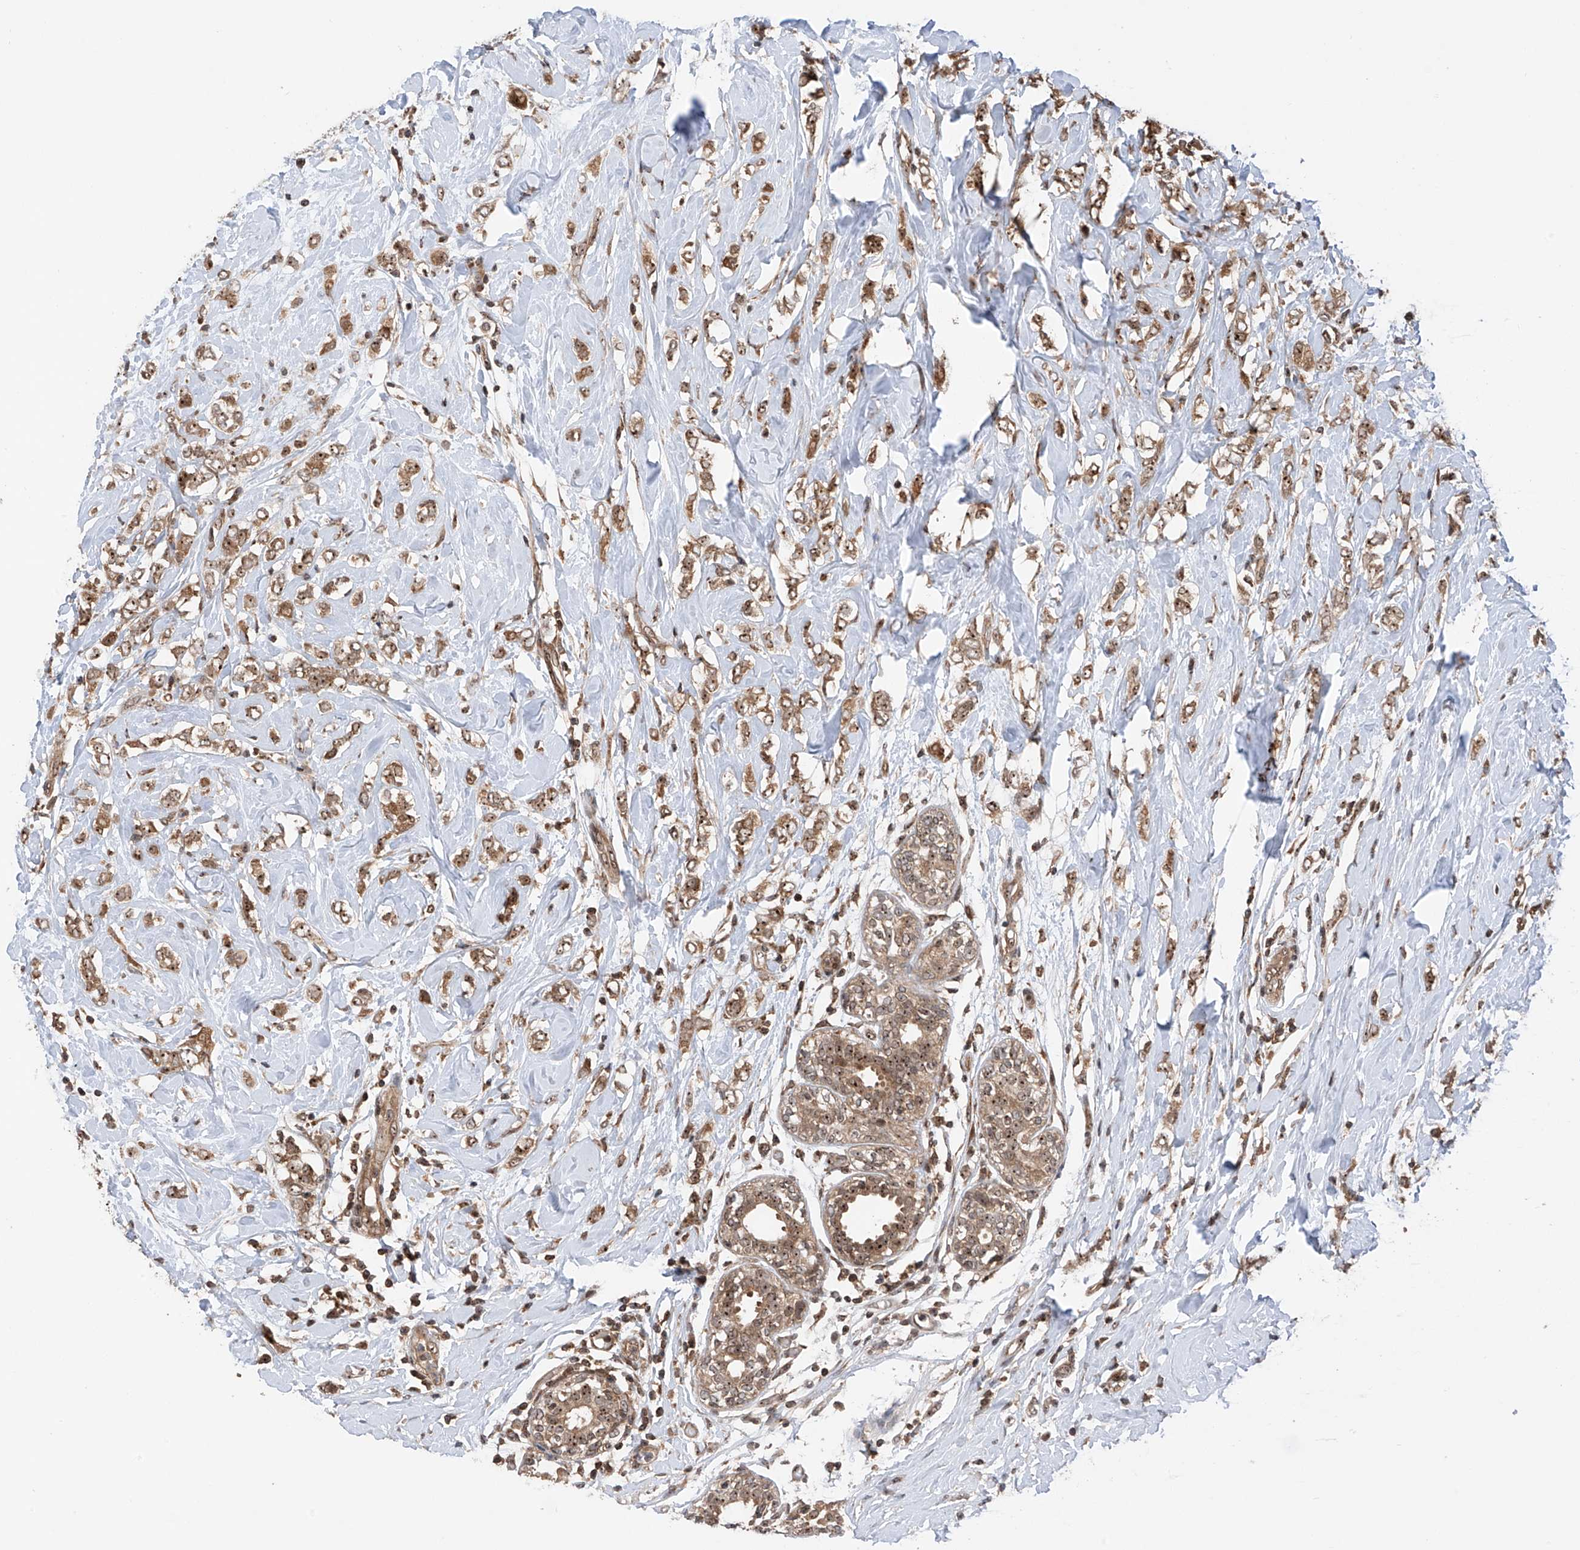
{"staining": {"intensity": "moderate", "quantity": ">75%", "location": "cytoplasmic/membranous,nuclear"}, "tissue": "breast cancer", "cell_type": "Tumor cells", "image_type": "cancer", "snomed": [{"axis": "morphology", "description": "Normal tissue, NOS"}, {"axis": "morphology", "description": "Lobular carcinoma"}, {"axis": "topography", "description": "Breast"}], "caption": "Immunohistochemistry (IHC) image of human breast cancer (lobular carcinoma) stained for a protein (brown), which demonstrates medium levels of moderate cytoplasmic/membranous and nuclear staining in about >75% of tumor cells.", "gene": "C1orf131", "patient": {"sex": "female", "age": 47}}